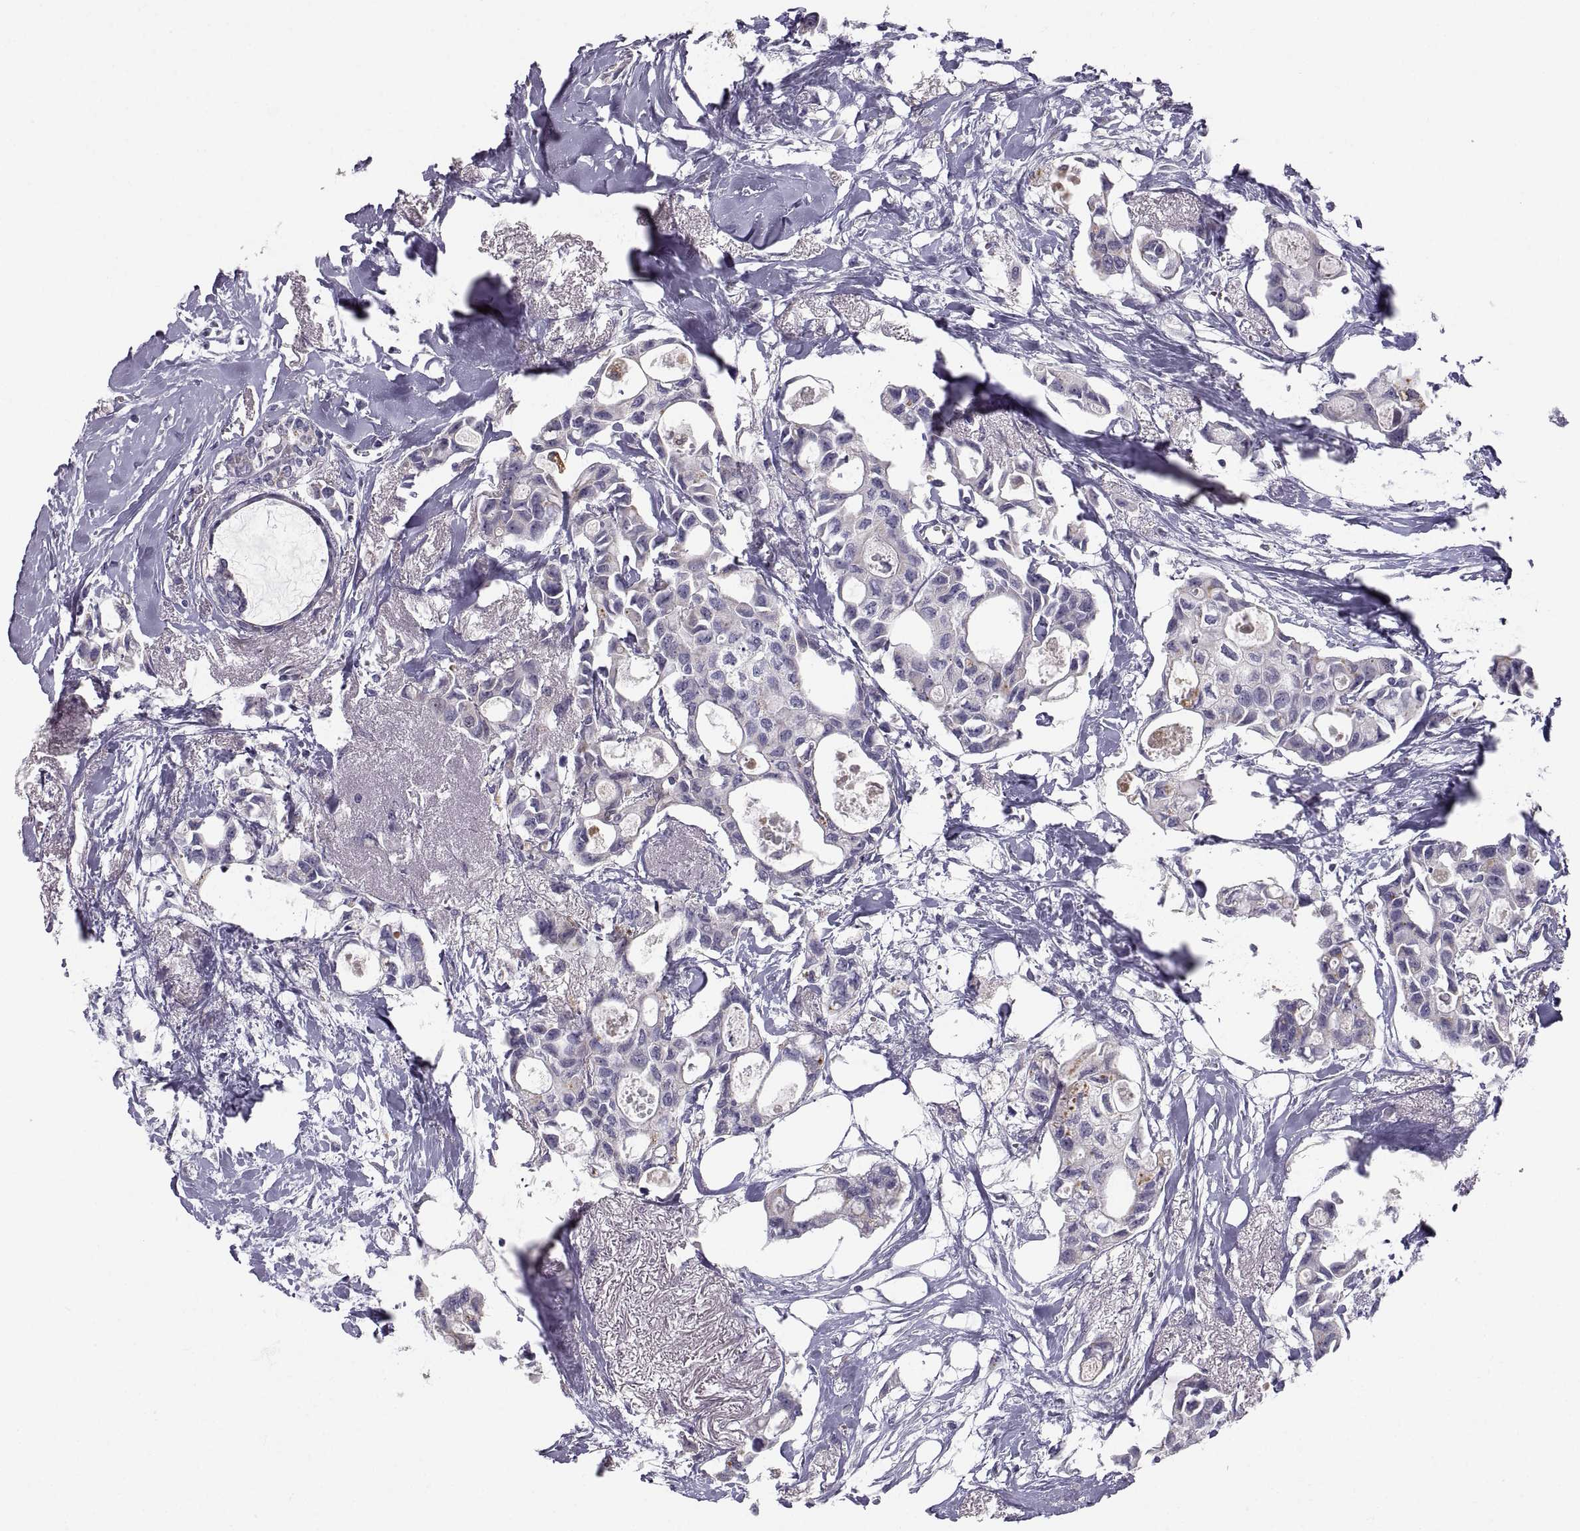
{"staining": {"intensity": "negative", "quantity": "none", "location": "none"}, "tissue": "breast cancer", "cell_type": "Tumor cells", "image_type": "cancer", "snomed": [{"axis": "morphology", "description": "Duct carcinoma"}, {"axis": "topography", "description": "Breast"}], "caption": "DAB (3,3'-diaminobenzidine) immunohistochemical staining of intraductal carcinoma (breast) demonstrates no significant staining in tumor cells.", "gene": "PGM5", "patient": {"sex": "female", "age": 83}}